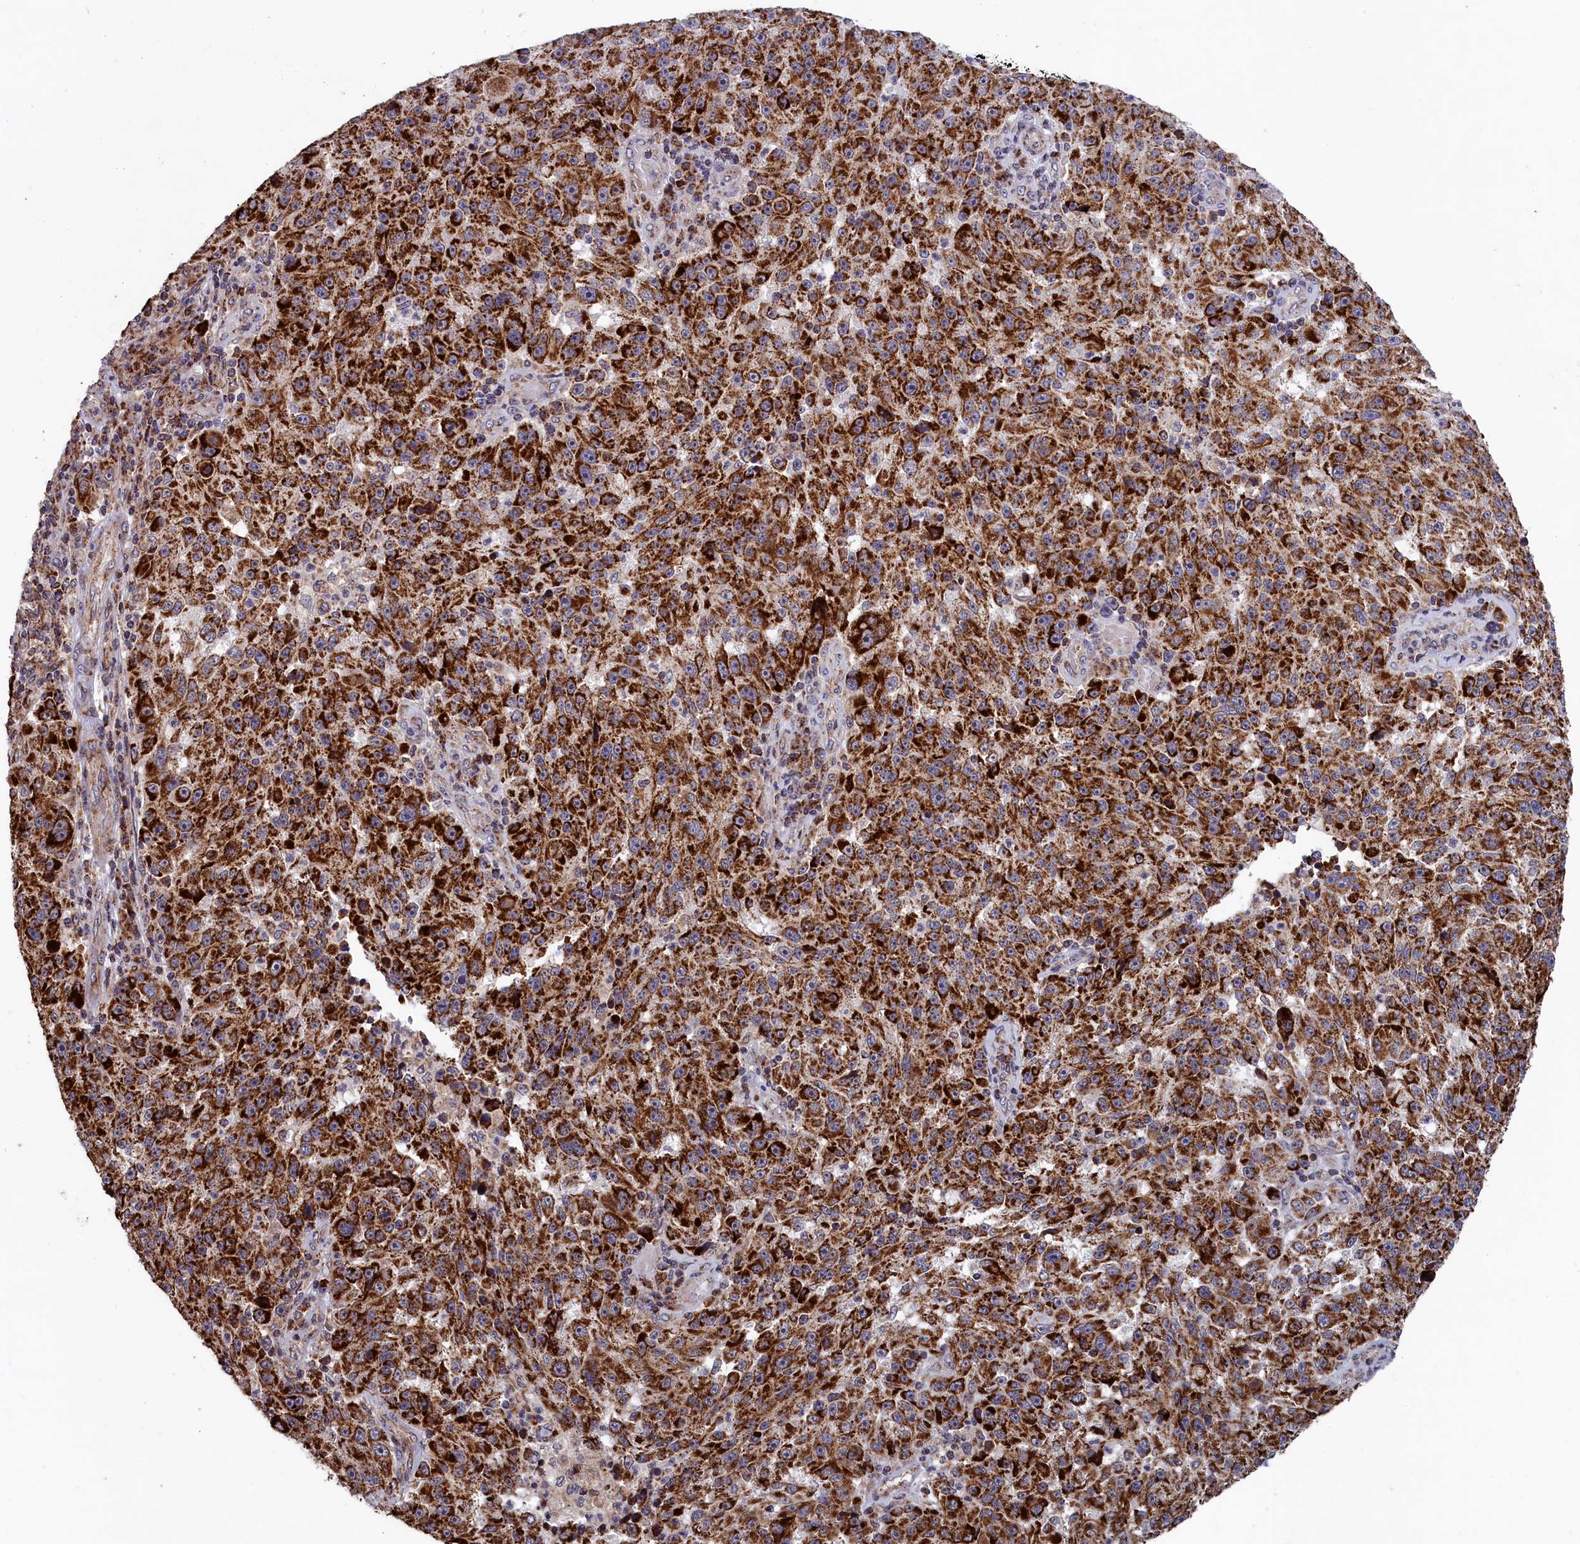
{"staining": {"intensity": "strong", "quantity": ">75%", "location": "cytoplasmic/membranous"}, "tissue": "melanoma", "cell_type": "Tumor cells", "image_type": "cancer", "snomed": [{"axis": "morphology", "description": "Malignant melanoma, NOS"}, {"axis": "topography", "description": "Skin"}], "caption": "A high-resolution photomicrograph shows immunohistochemistry staining of melanoma, which displays strong cytoplasmic/membranous positivity in approximately >75% of tumor cells.", "gene": "TIMM44", "patient": {"sex": "male", "age": 53}}